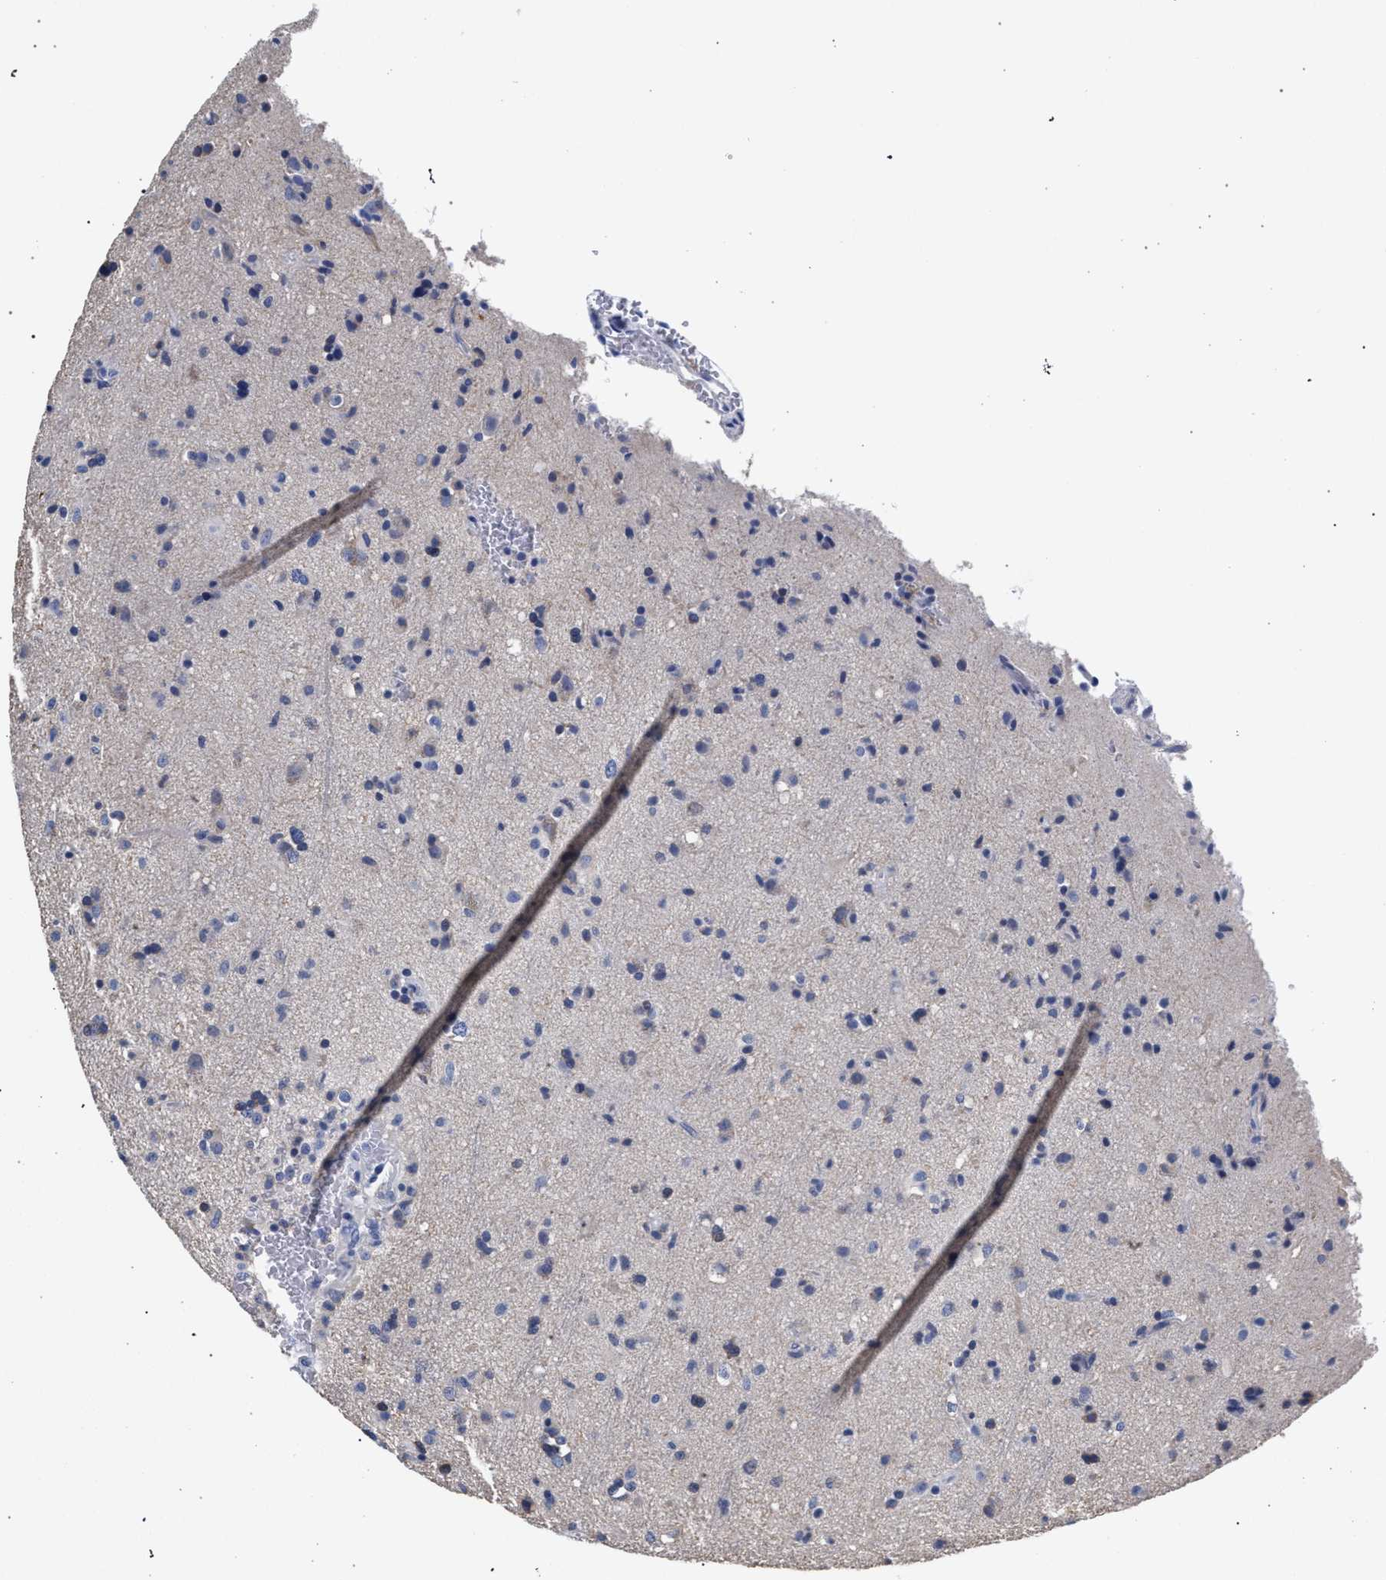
{"staining": {"intensity": "negative", "quantity": "none", "location": "none"}, "tissue": "glioma", "cell_type": "Tumor cells", "image_type": "cancer", "snomed": [{"axis": "morphology", "description": "Glioma, malignant, Low grade"}, {"axis": "topography", "description": "Brain"}], "caption": "This is an IHC image of human low-grade glioma (malignant). There is no positivity in tumor cells.", "gene": "AKAP4", "patient": {"sex": "male", "age": 65}}